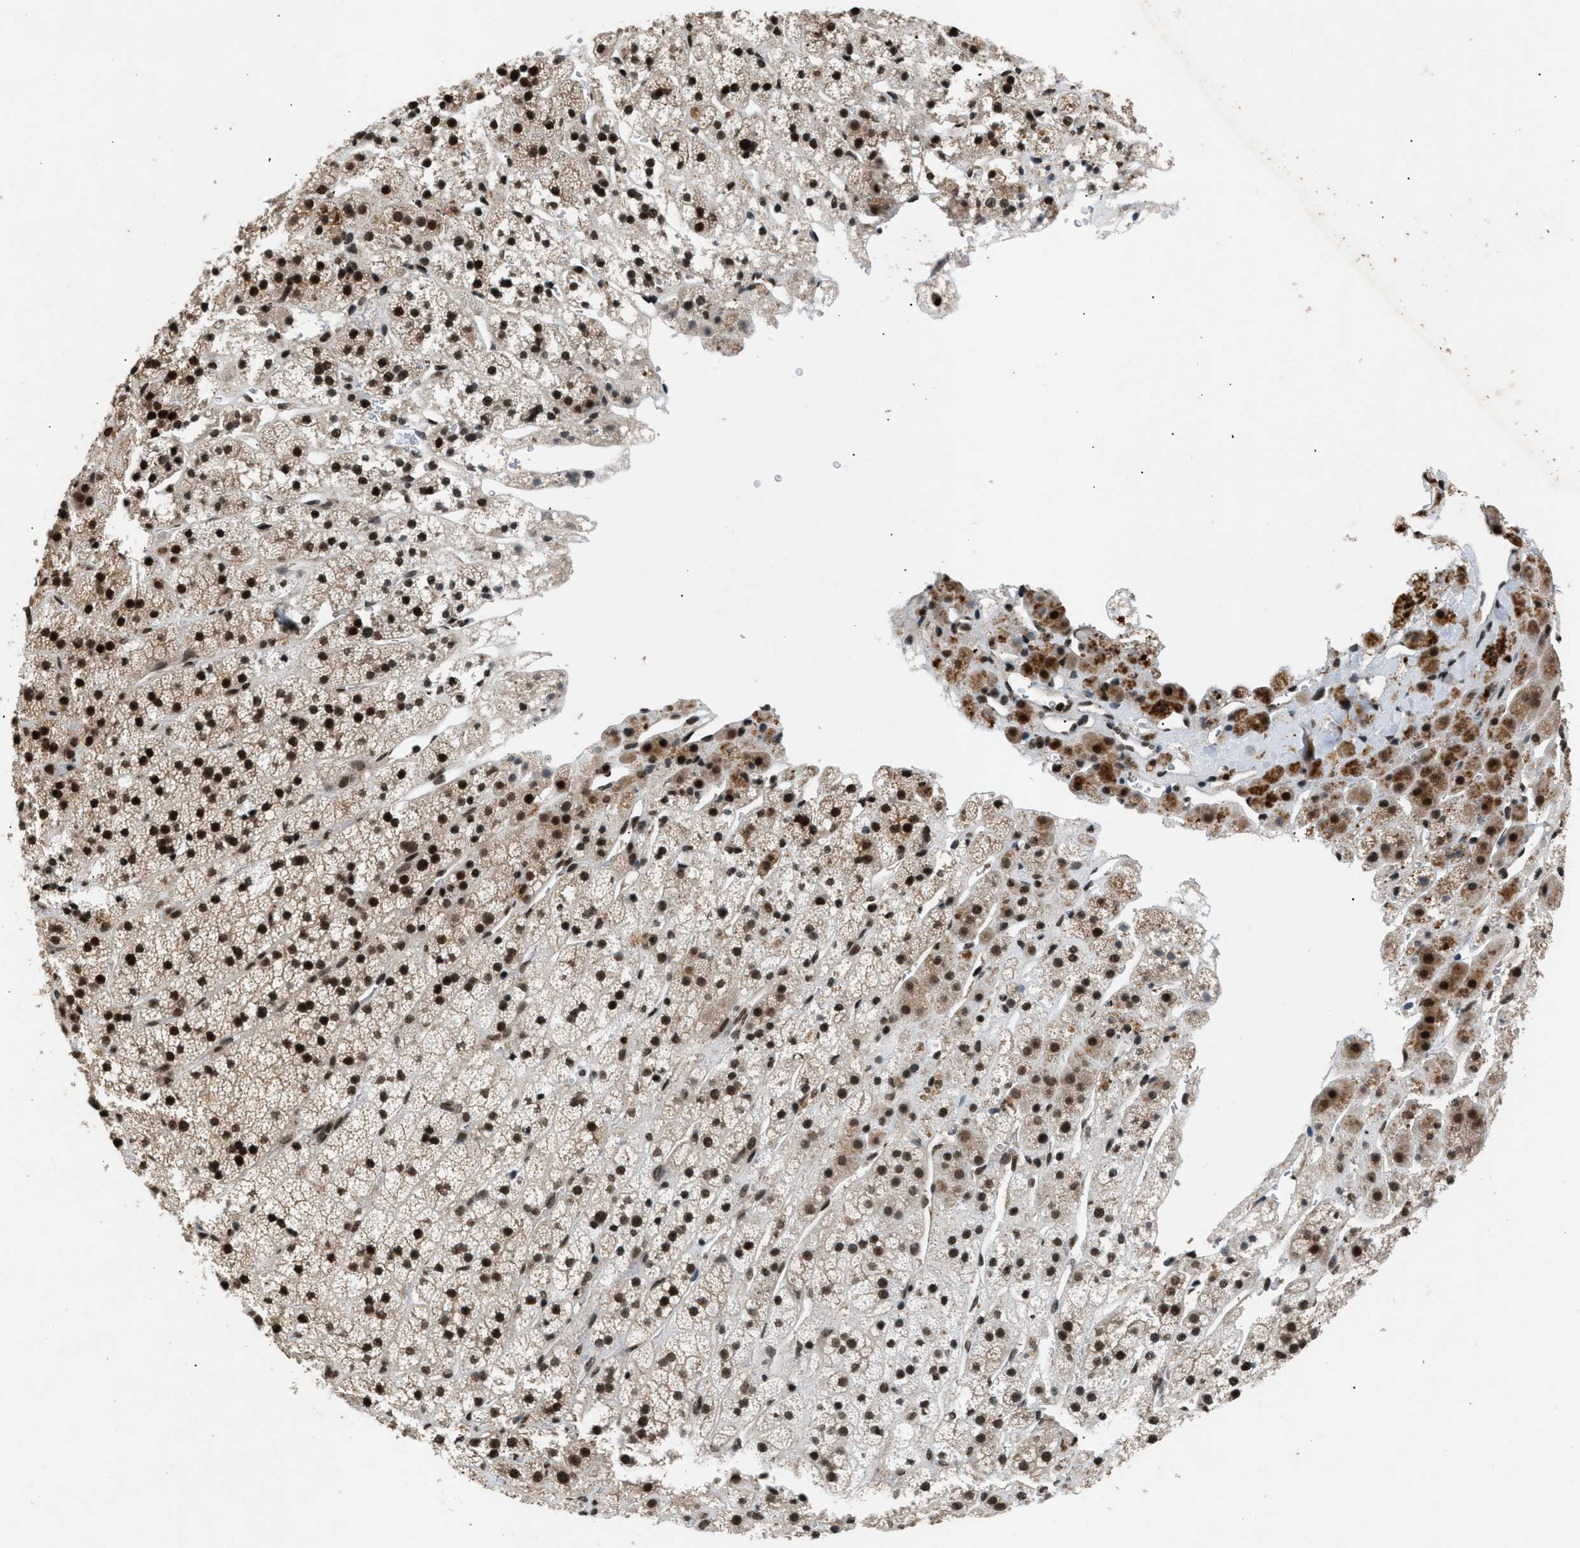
{"staining": {"intensity": "strong", "quantity": "25%-75%", "location": "cytoplasmic/membranous,nuclear"}, "tissue": "adrenal gland", "cell_type": "Glandular cells", "image_type": "normal", "snomed": [{"axis": "morphology", "description": "Normal tissue, NOS"}, {"axis": "topography", "description": "Adrenal gland"}], "caption": "A micrograph showing strong cytoplasmic/membranous,nuclear expression in approximately 25%-75% of glandular cells in unremarkable adrenal gland, as visualized by brown immunohistochemical staining.", "gene": "RBM5", "patient": {"sex": "male", "age": 56}}